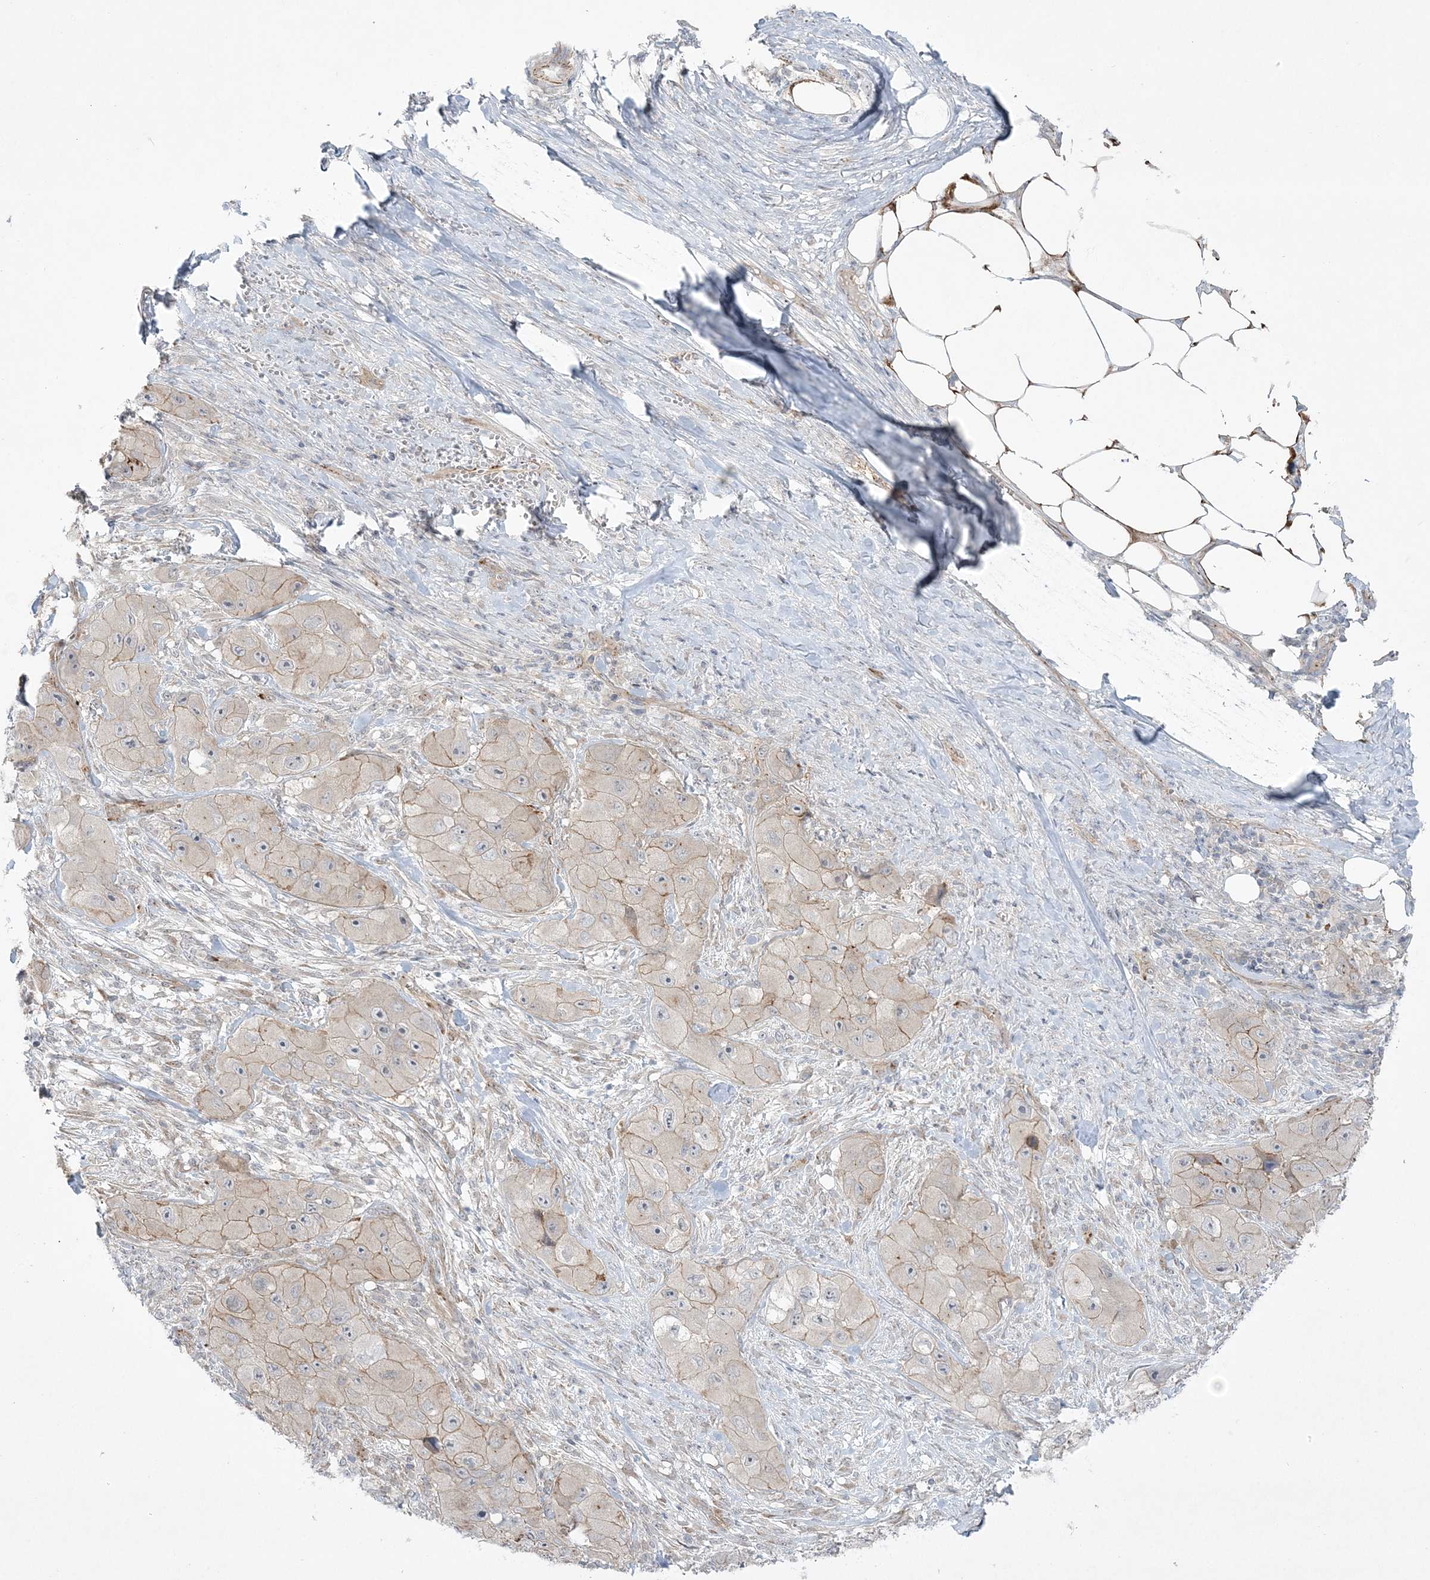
{"staining": {"intensity": "moderate", "quantity": "25%-75%", "location": "cytoplasmic/membranous"}, "tissue": "skin cancer", "cell_type": "Tumor cells", "image_type": "cancer", "snomed": [{"axis": "morphology", "description": "Squamous cell carcinoma, NOS"}, {"axis": "topography", "description": "Skin"}, {"axis": "topography", "description": "Subcutis"}], "caption": "About 25%-75% of tumor cells in squamous cell carcinoma (skin) exhibit moderate cytoplasmic/membranous protein positivity as visualized by brown immunohistochemical staining.", "gene": "ADAMTS12", "patient": {"sex": "male", "age": 73}}